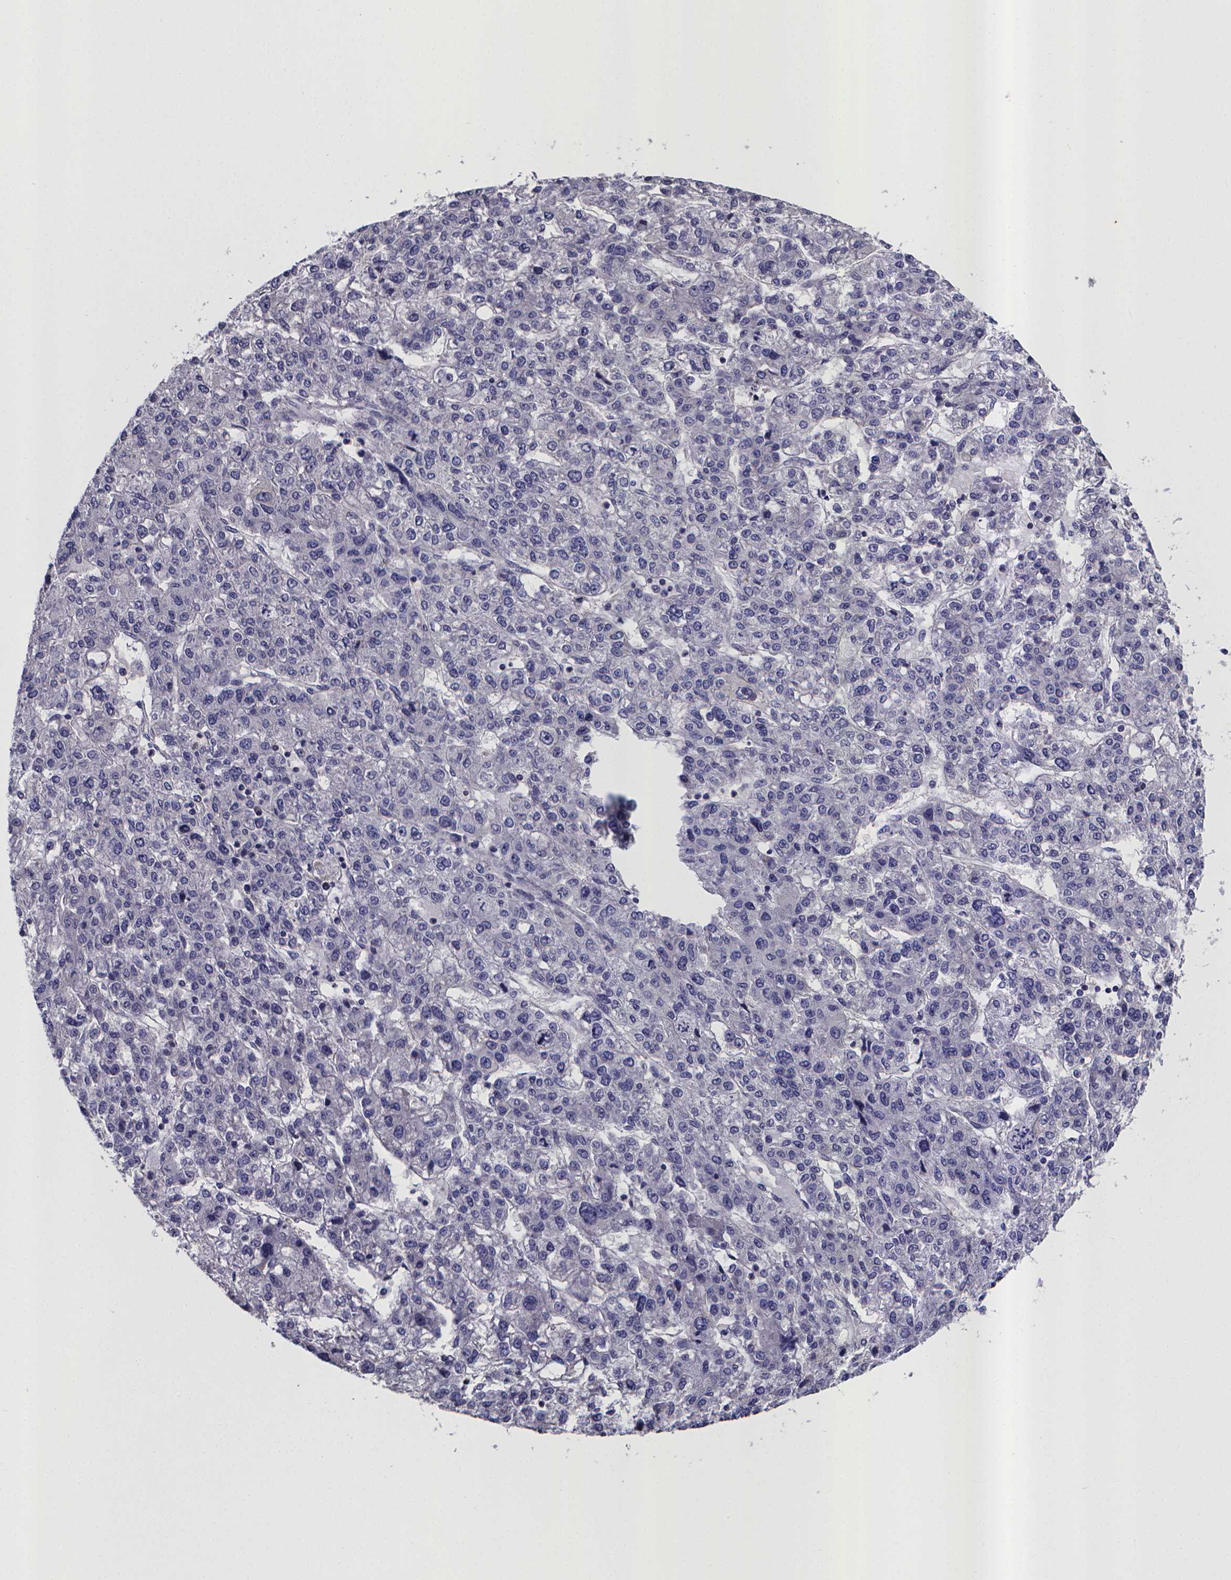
{"staining": {"intensity": "negative", "quantity": "none", "location": "none"}, "tissue": "liver cancer", "cell_type": "Tumor cells", "image_type": "cancer", "snomed": [{"axis": "morphology", "description": "Carcinoma, Hepatocellular, NOS"}, {"axis": "topography", "description": "Liver"}], "caption": "Tumor cells show no significant positivity in liver cancer. Brightfield microscopy of immunohistochemistry stained with DAB (3,3'-diaminobenzidine) (brown) and hematoxylin (blue), captured at high magnification.", "gene": "RERG", "patient": {"sex": "male", "age": 56}}